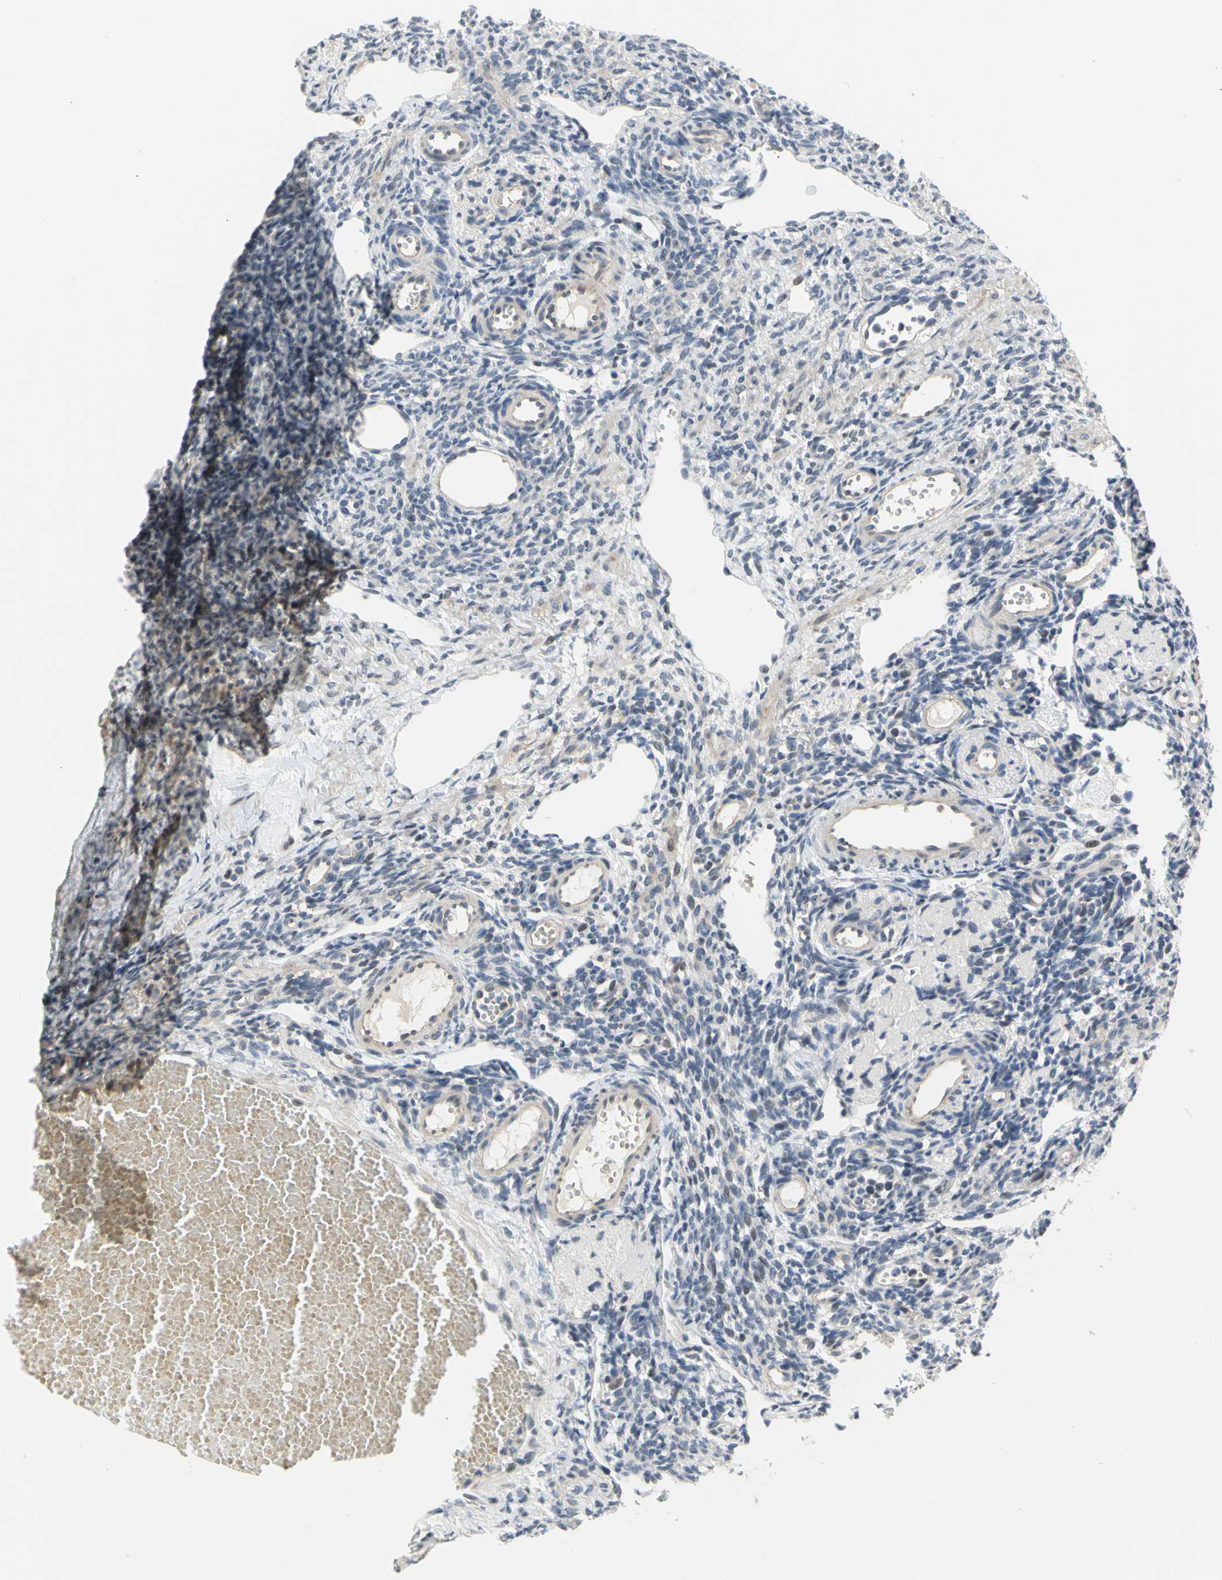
{"staining": {"intensity": "negative", "quantity": "none", "location": "none"}, "tissue": "ovary", "cell_type": "Ovarian stroma cells", "image_type": "normal", "snomed": [{"axis": "morphology", "description": "Normal tissue, NOS"}, {"axis": "topography", "description": "Ovary"}], "caption": "IHC image of normal ovary stained for a protein (brown), which displays no positivity in ovarian stroma cells.", "gene": "IMPG2", "patient": {"sex": "female", "age": 33}}